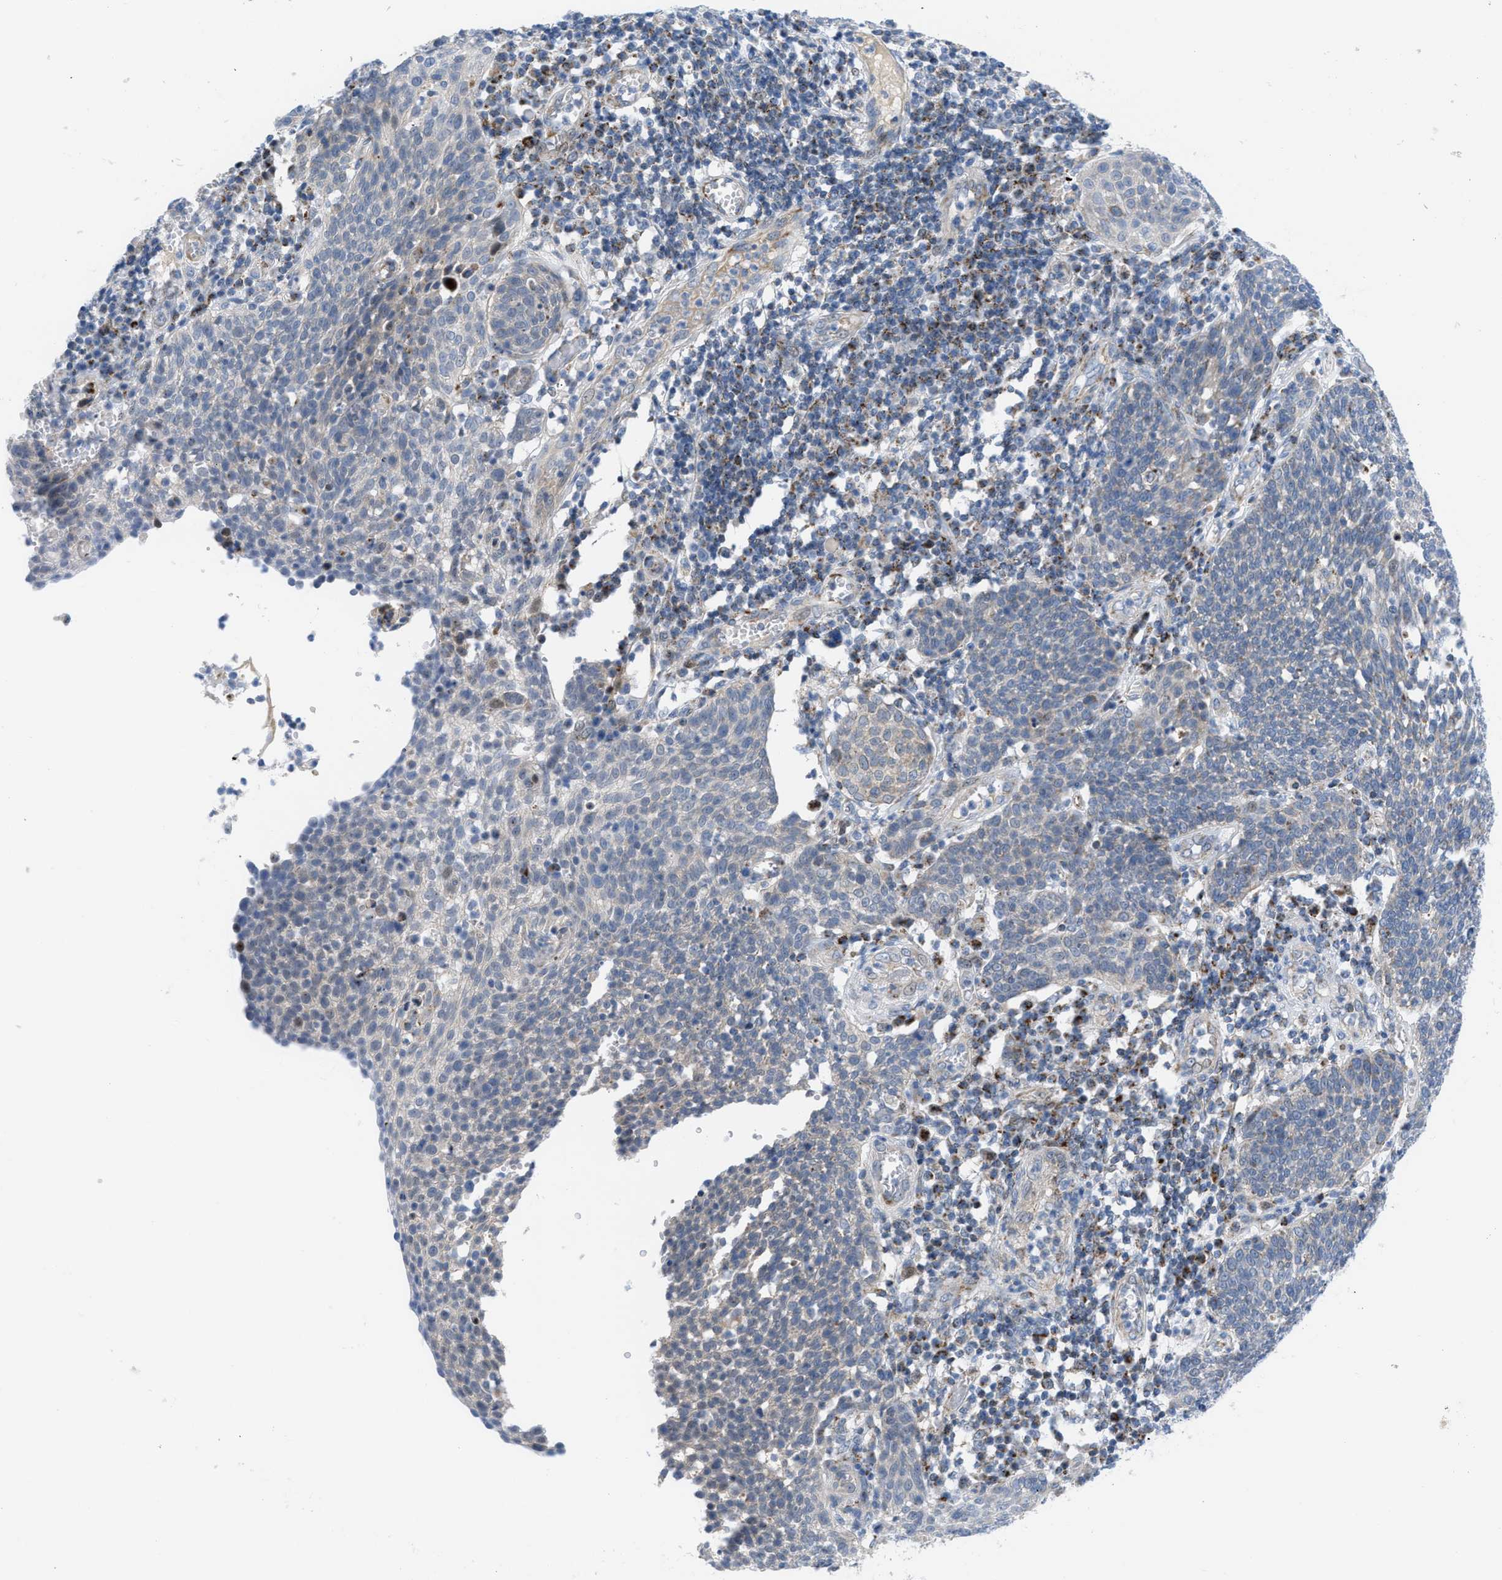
{"staining": {"intensity": "negative", "quantity": "none", "location": "none"}, "tissue": "cervical cancer", "cell_type": "Tumor cells", "image_type": "cancer", "snomed": [{"axis": "morphology", "description": "Squamous cell carcinoma, NOS"}, {"axis": "topography", "description": "Cervix"}], "caption": "Squamous cell carcinoma (cervical) stained for a protein using immunohistochemistry shows no positivity tumor cells.", "gene": "RBBP9", "patient": {"sex": "female", "age": 34}}